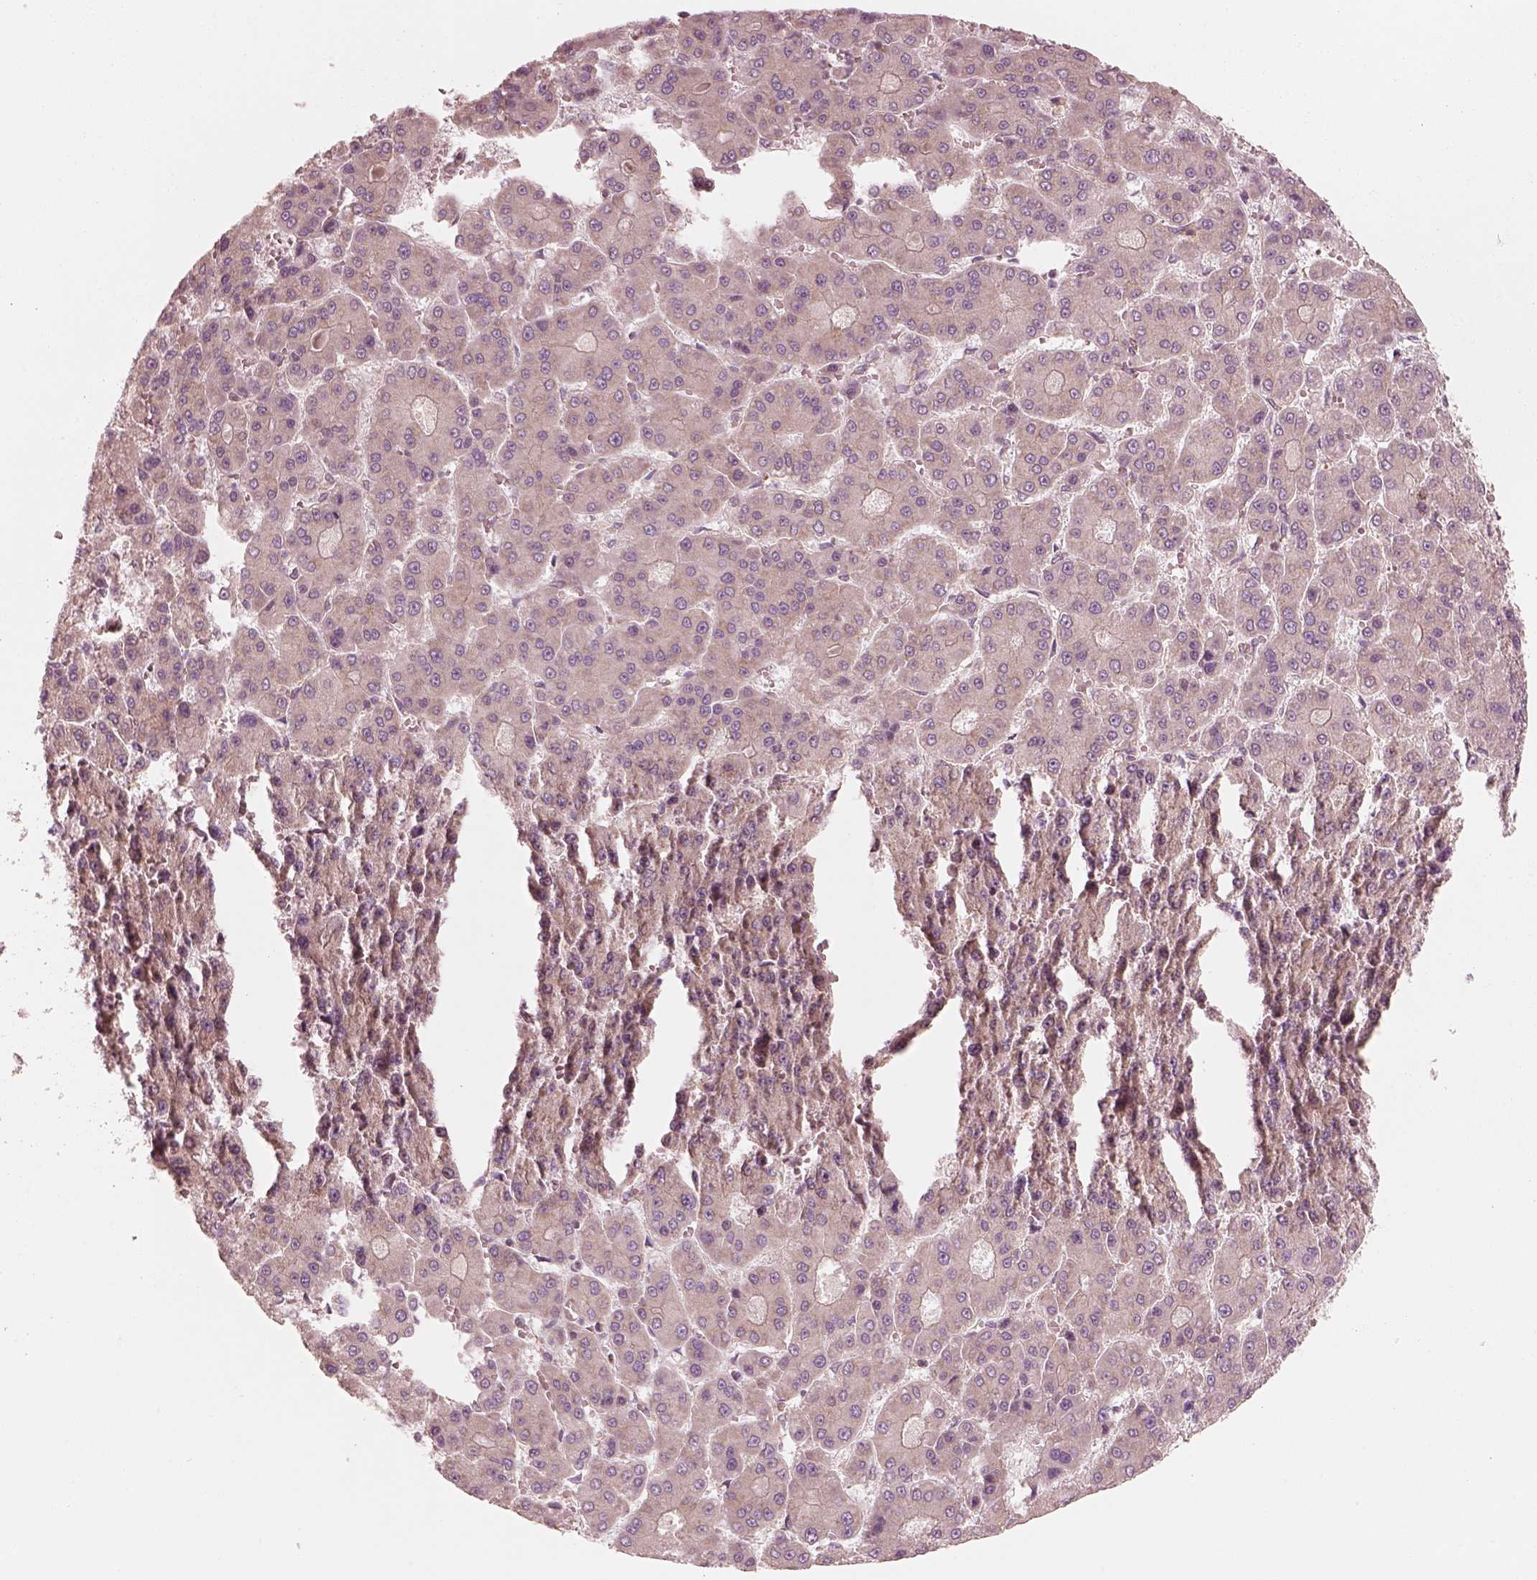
{"staining": {"intensity": "weak", "quantity": ">75%", "location": "cytoplasmic/membranous"}, "tissue": "liver cancer", "cell_type": "Tumor cells", "image_type": "cancer", "snomed": [{"axis": "morphology", "description": "Carcinoma, Hepatocellular, NOS"}, {"axis": "topography", "description": "Liver"}], "caption": "This is a photomicrograph of immunohistochemistry staining of liver cancer (hepatocellular carcinoma), which shows weak staining in the cytoplasmic/membranous of tumor cells.", "gene": "CNOT2", "patient": {"sex": "male", "age": 70}}